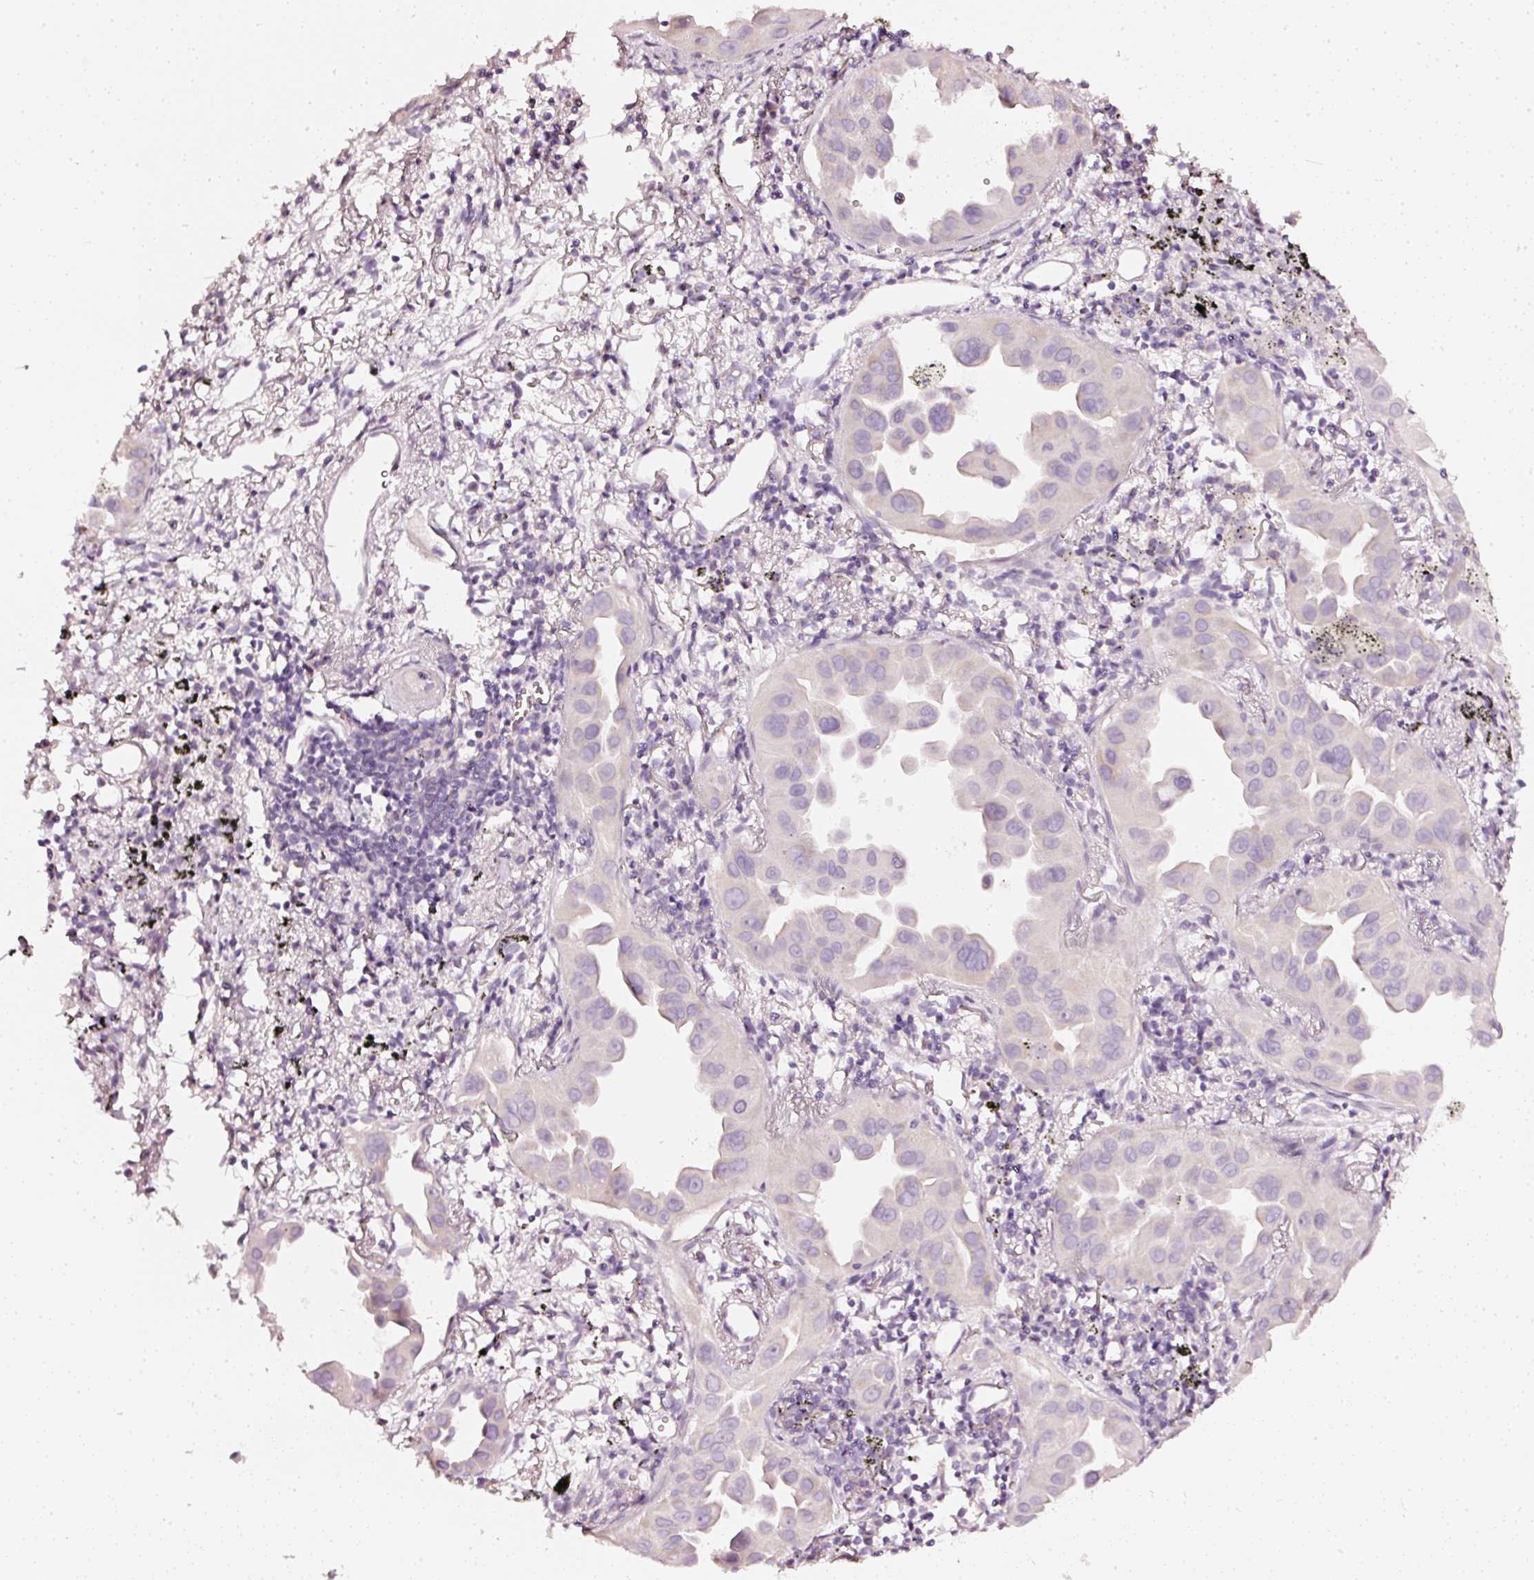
{"staining": {"intensity": "negative", "quantity": "none", "location": "none"}, "tissue": "lung cancer", "cell_type": "Tumor cells", "image_type": "cancer", "snomed": [{"axis": "morphology", "description": "Adenocarcinoma, NOS"}, {"axis": "topography", "description": "Lung"}], "caption": "Human lung cancer (adenocarcinoma) stained for a protein using IHC demonstrates no staining in tumor cells.", "gene": "CNP", "patient": {"sex": "male", "age": 68}}